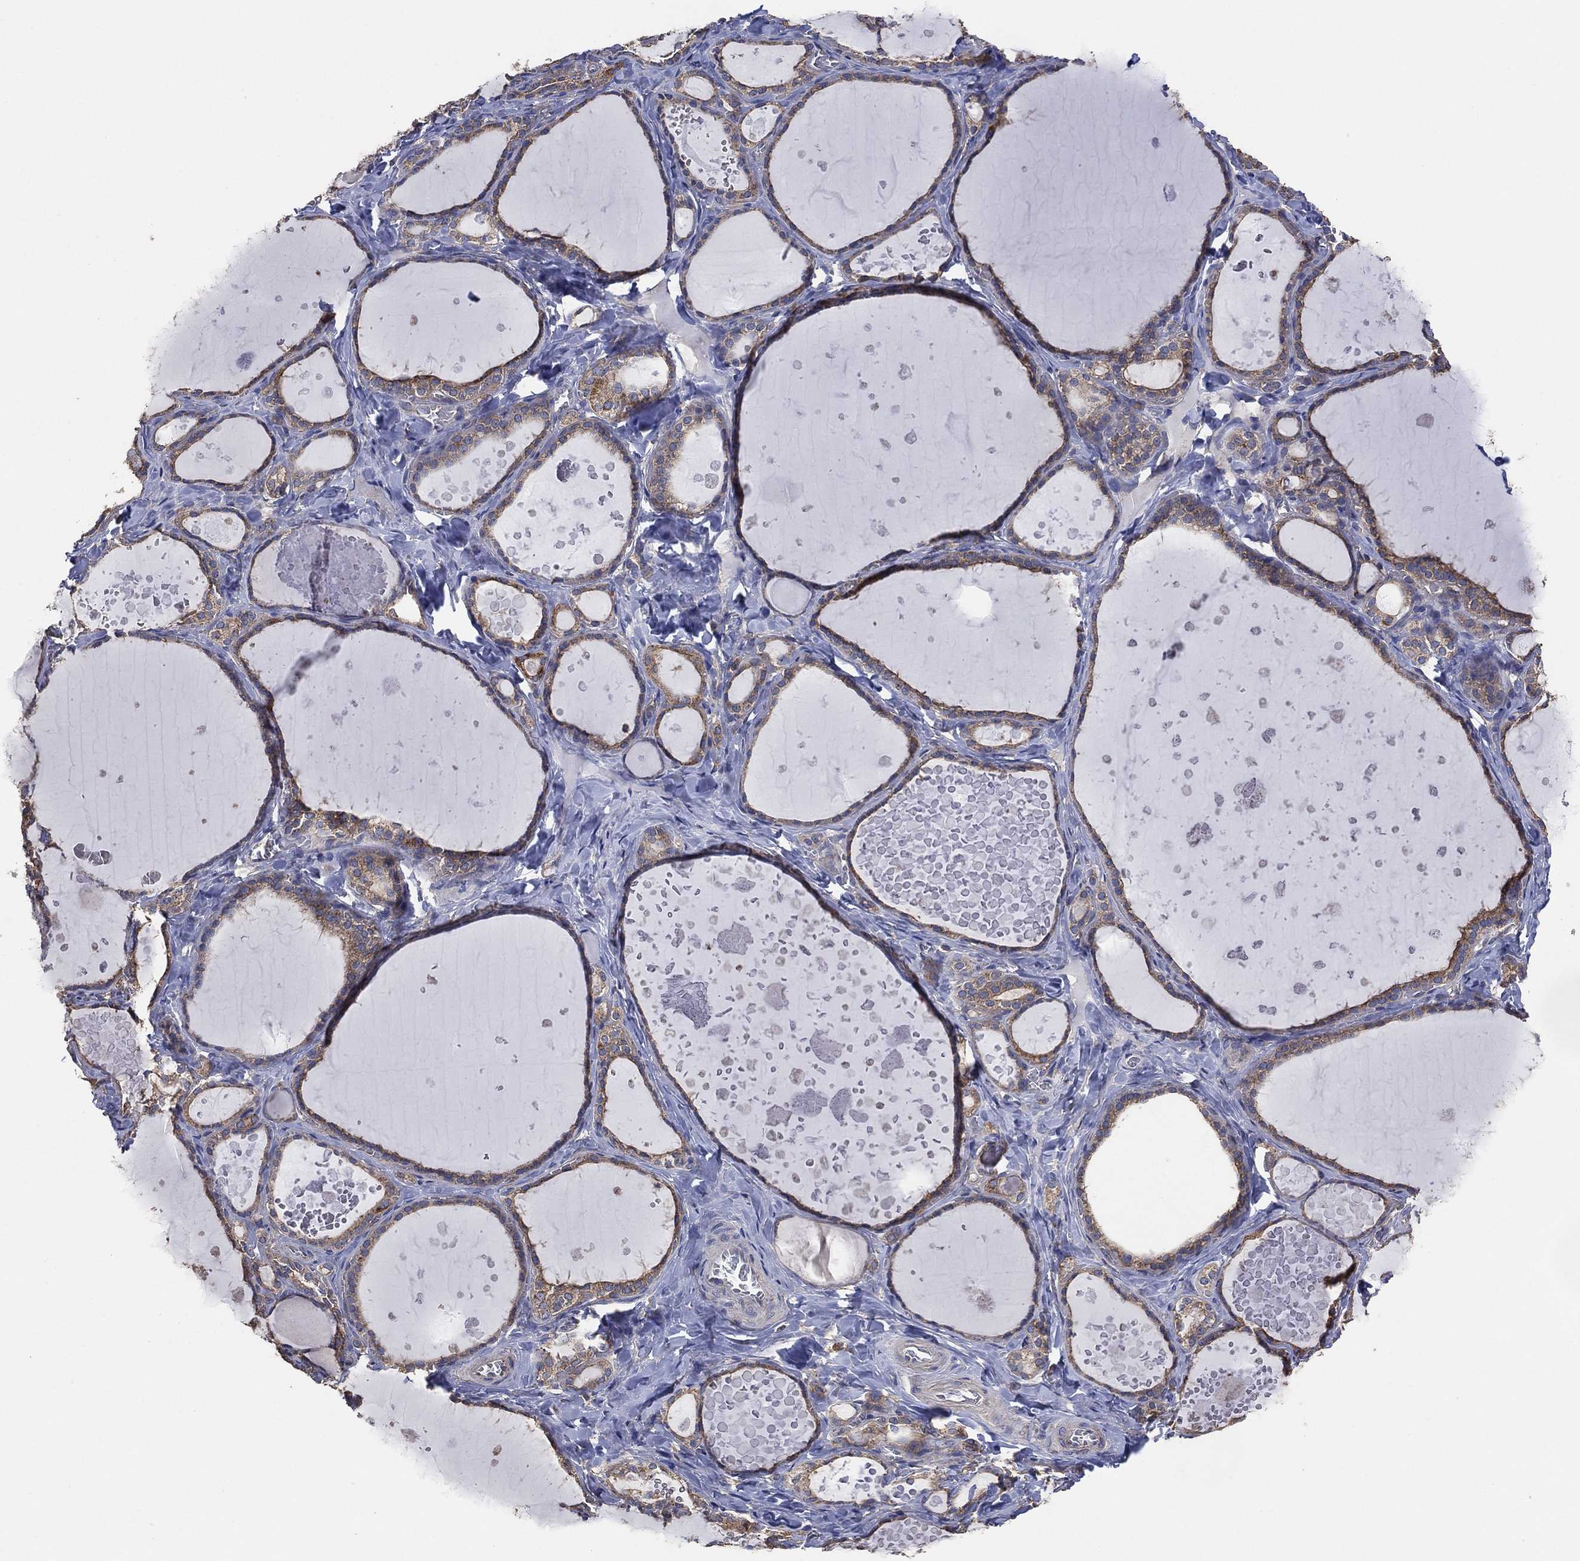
{"staining": {"intensity": "weak", "quantity": ">75%", "location": "cytoplasmic/membranous"}, "tissue": "thyroid gland", "cell_type": "Glandular cells", "image_type": "normal", "snomed": [{"axis": "morphology", "description": "Normal tissue, NOS"}, {"axis": "topography", "description": "Thyroid gland"}], "caption": "Thyroid gland was stained to show a protein in brown. There is low levels of weak cytoplasmic/membranous staining in about >75% of glandular cells. The staining was performed using DAB to visualize the protein expression in brown, while the nuclei were stained in blue with hematoxylin (Magnification: 20x).", "gene": "LIMD1", "patient": {"sex": "female", "age": 56}}